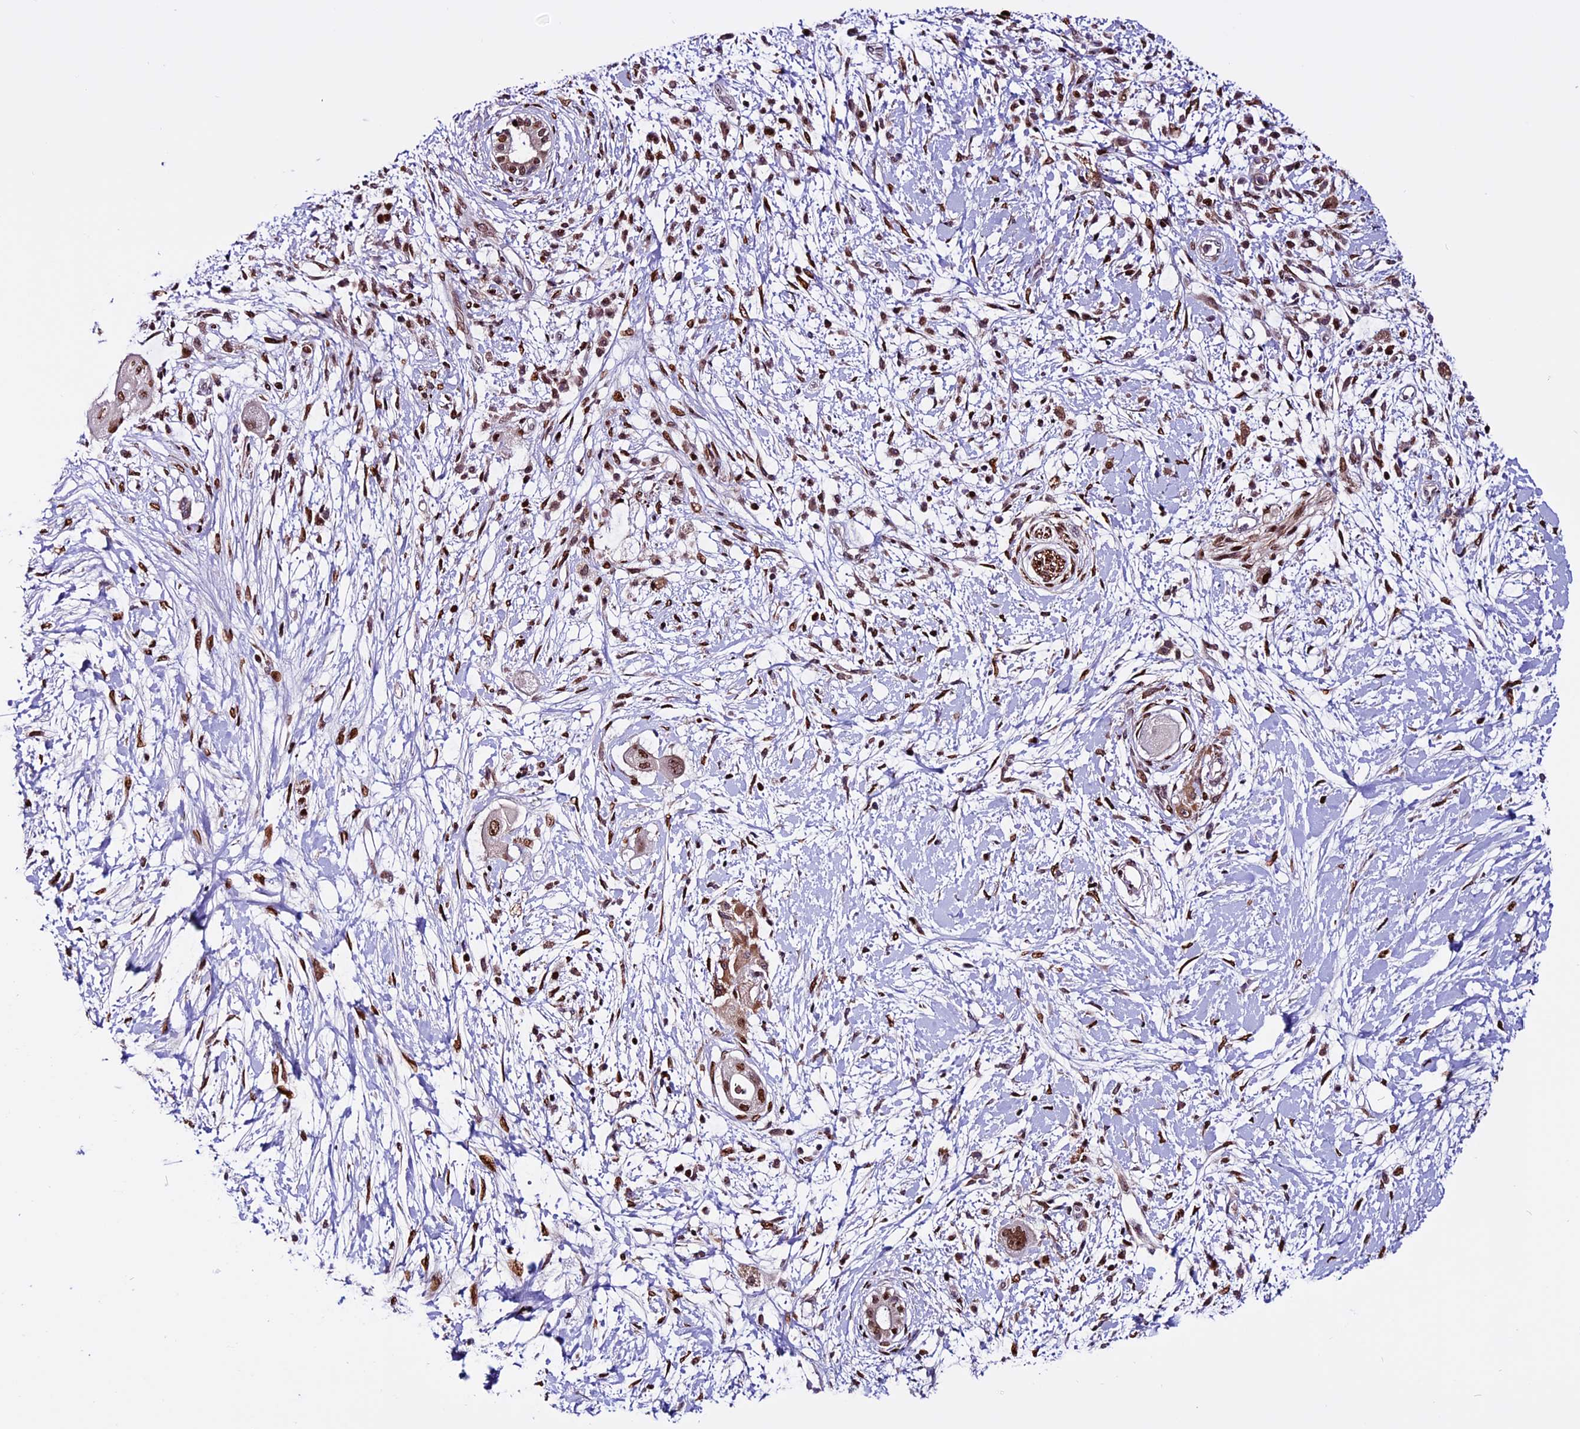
{"staining": {"intensity": "moderate", "quantity": ">75%", "location": "nuclear"}, "tissue": "pancreatic cancer", "cell_type": "Tumor cells", "image_type": "cancer", "snomed": [{"axis": "morphology", "description": "Adenocarcinoma, NOS"}, {"axis": "topography", "description": "Pancreas"}], "caption": "Tumor cells reveal medium levels of moderate nuclear positivity in about >75% of cells in adenocarcinoma (pancreatic). (DAB IHC, brown staining for protein, blue staining for nuclei).", "gene": "RINL", "patient": {"sex": "male", "age": 68}}